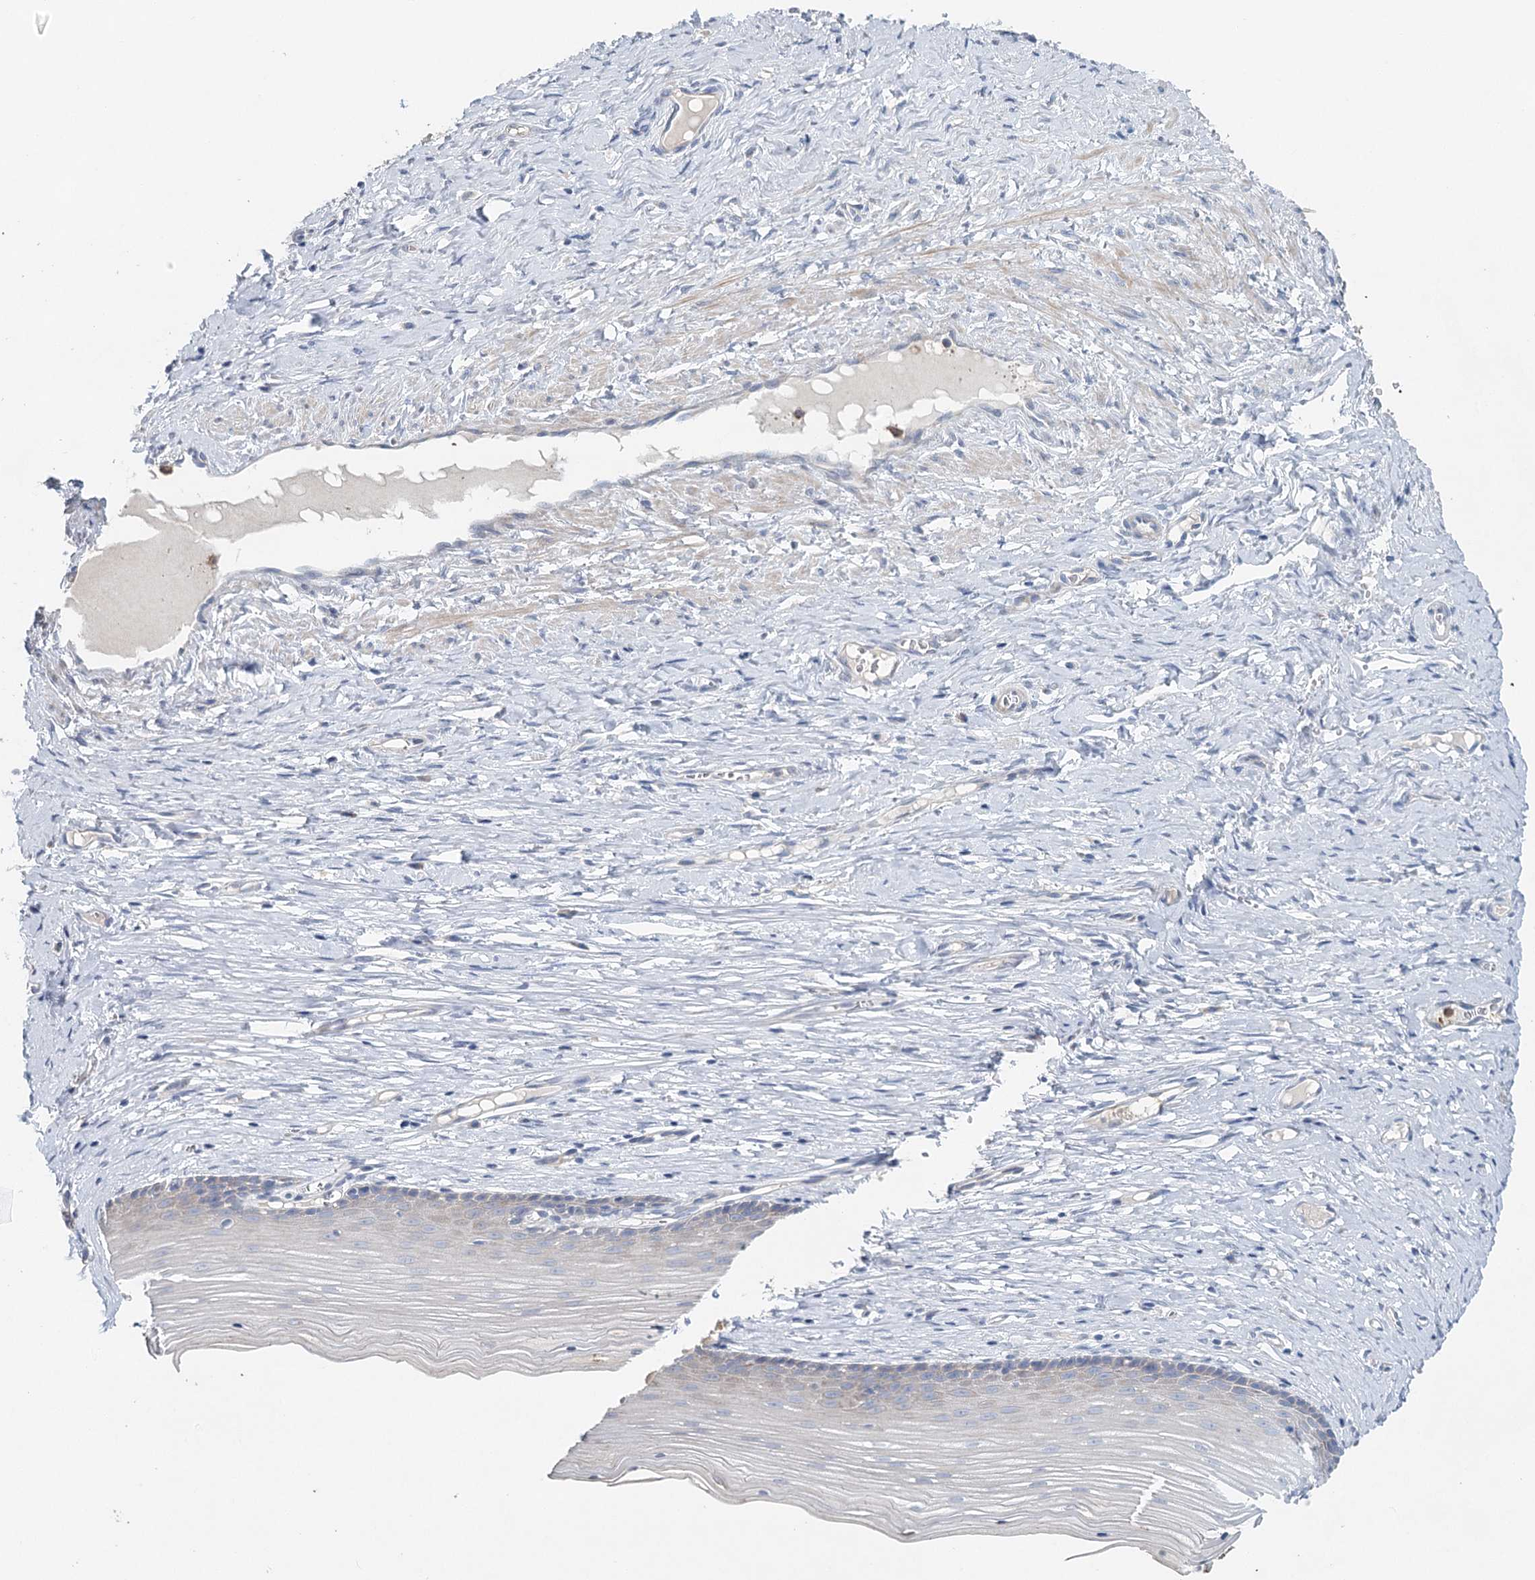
{"staining": {"intensity": "negative", "quantity": "none", "location": "none"}, "tissue": "cervix", "cell_type": "Glandular cells", "image_type": "normal", "snomed": [{"axis": "morphology", "description": "Normal tissue, NOS"}, {"axis": "topography", "description": "Cervix"}], "caption": "DAB (3,3'-diaminobenzidine) immunohistochemical staining of benign cervix reveals no significant expression in glandular cells.", "gene": "MYL6B", "patient": {"sex": "female", "age": 42}}